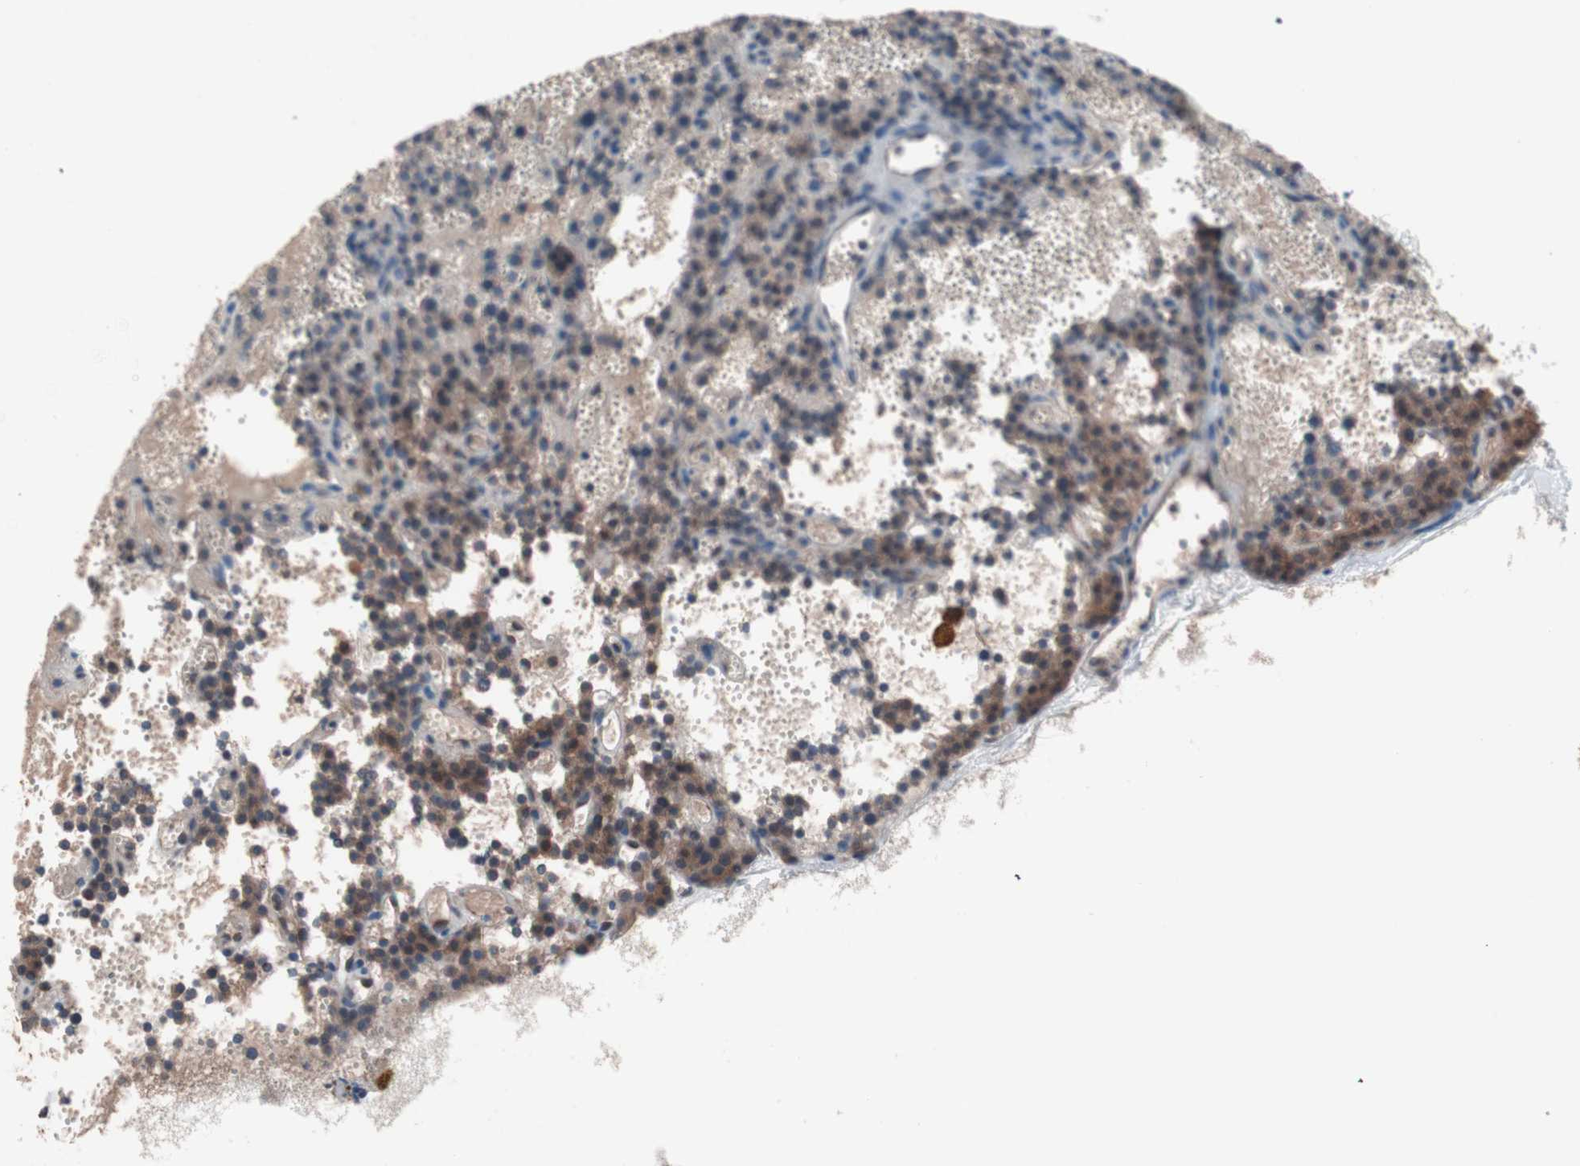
{"staining": {"intensity": "moderate", "quantity": "25%-75%", "location": "cytoplasmic/membranous"}, "tissue": "parathyroid gland", "cell_type": "Glandular cells", "image_type": "normal", "snomed": [{"axis": "morphology", "description": "Normal tissue, NOS"}, {"axis": "topography", "description": "Parathyroid gland"}], "caption": "A brown stain labels moderate cytoplasmic/membranous expression of a protein in glandular cells of unremarkable human parathyroid gland.", "gene": "ATG7", "patient": {"sex": "male", "age": 25}}